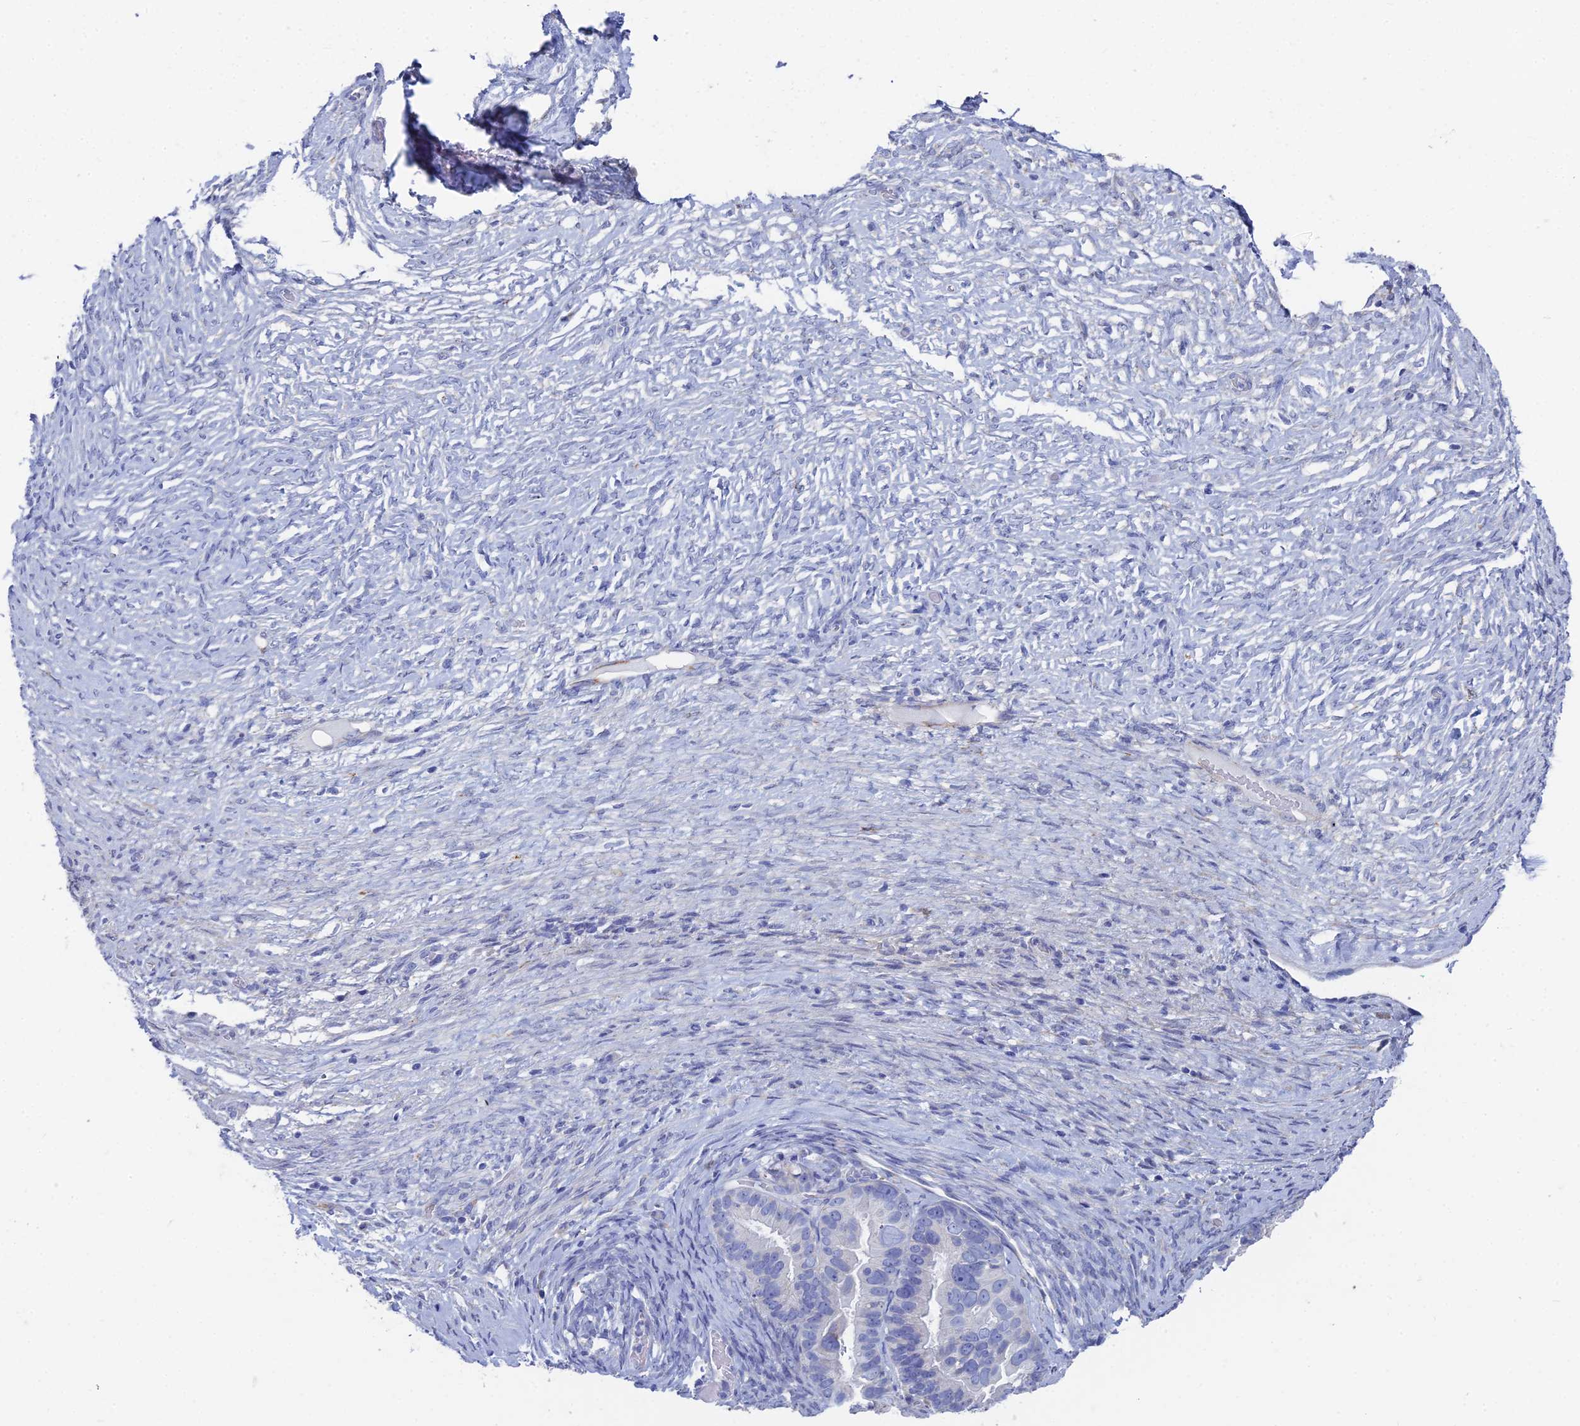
{"staining": {"intensity": "negative", "quantity": "none", "location": "none"}, "tissue": "ovarian cancer", "cell_type": "Tumor cells", "image_type": "cancer", "snomed": [{"axis": "morphology", "description": "Cystadenocarcinoma, serous, NOS"}, {"axis": "topography", "description": "Ovary"}], "caption": "Tumor cells are negative for brown protein staining in ovarian cancer (serous cystadenocarcinoma).", "gene": "TNNT3", "patient": {"sex": "female", "age": 56}}